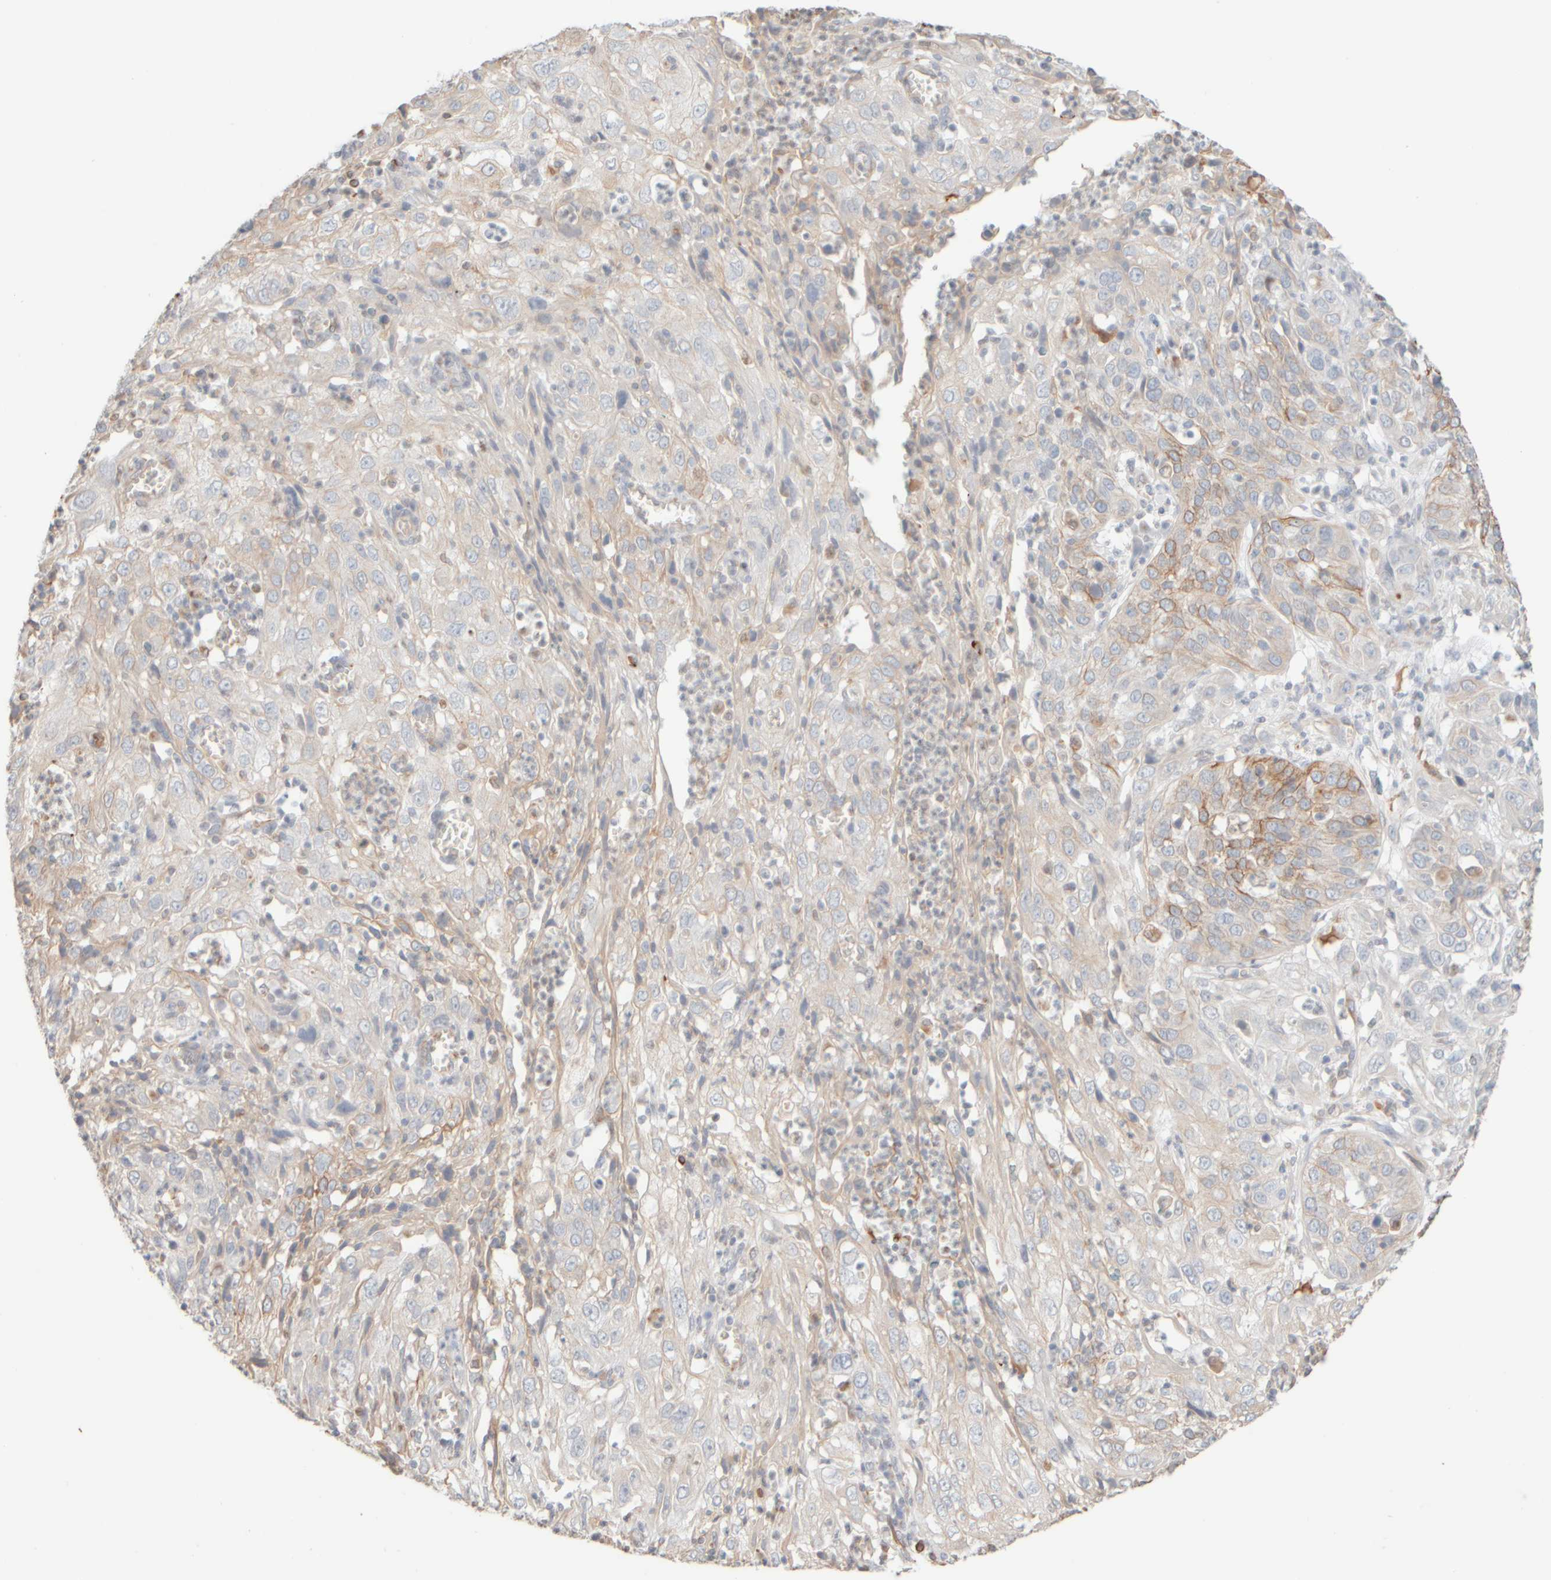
{"staining": {"intensity": "weak", "quantity": "<25%", "location": "cytoplasmic/membranous"}, "tissue": "cervical cancer", "cell_type": "Tumor cells", "image_type": "cancer", "snomed": [{"axis": "morphology", "description": "Squamous cell carcinoma, NOS"}, {"axis": "topography", "description": "Cervix"}], "caption": "The image reveals no staining of tumor cells in cervical cancer.", "gene": "KRT15", "patient": {"sex": "female", "age": 32}}